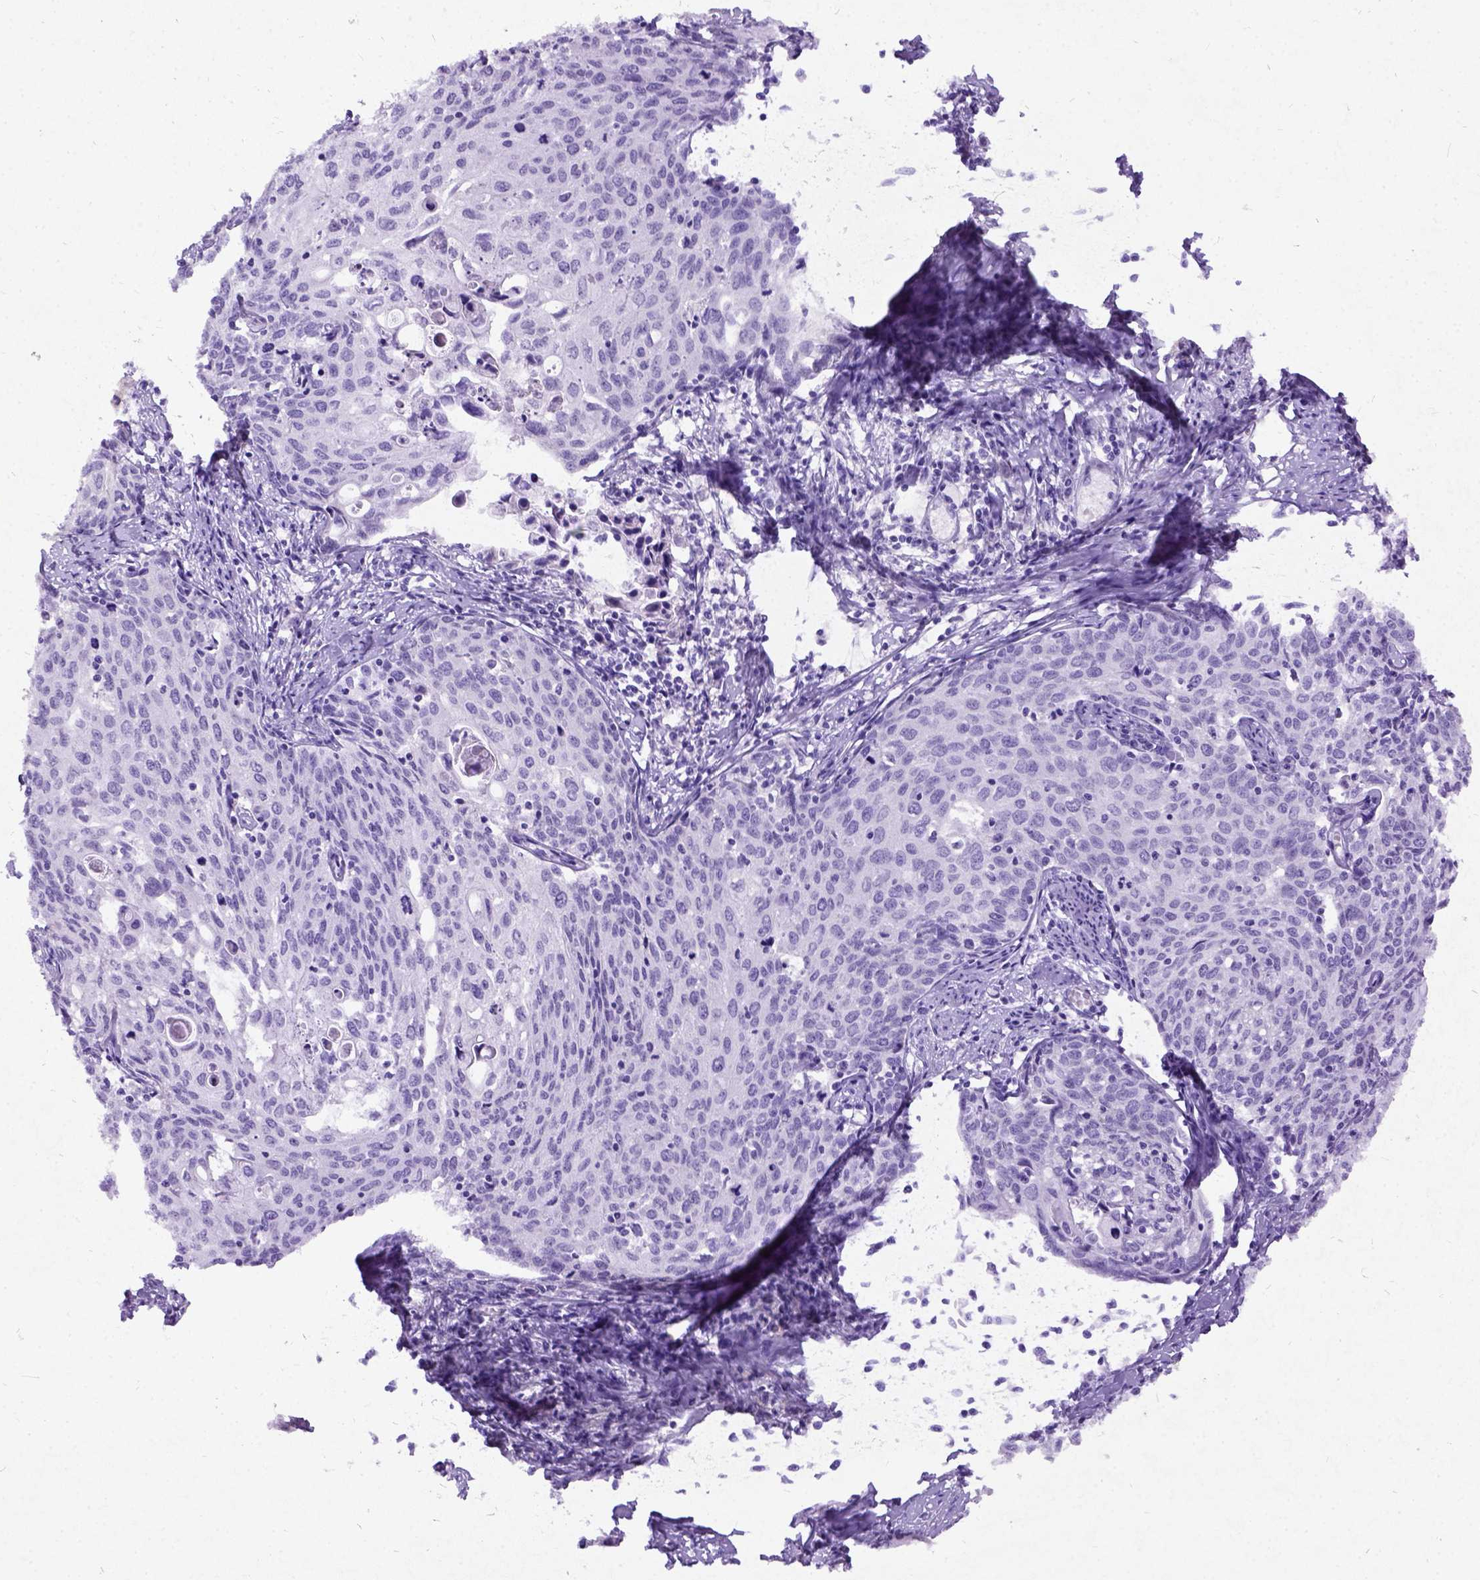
{"staining": {"intensity": "negative", "quantity": "none", "location": "none"}, "tissue": "cervical cancer", "cell_type": "Tumor cells", "image_type": "cancer", "snomed": [{"axis": "morphology", "description": "Squamous cell carcinoma, NOS"}, {"axis": "topography", "description": "Cervix"}], "caption": "The photomicrograph reveals no staining of tumor cells in squamous cell carcinoma (cervical).", "gene": "NEUROD4", "patient": {"sex": "female", "age": 62}}